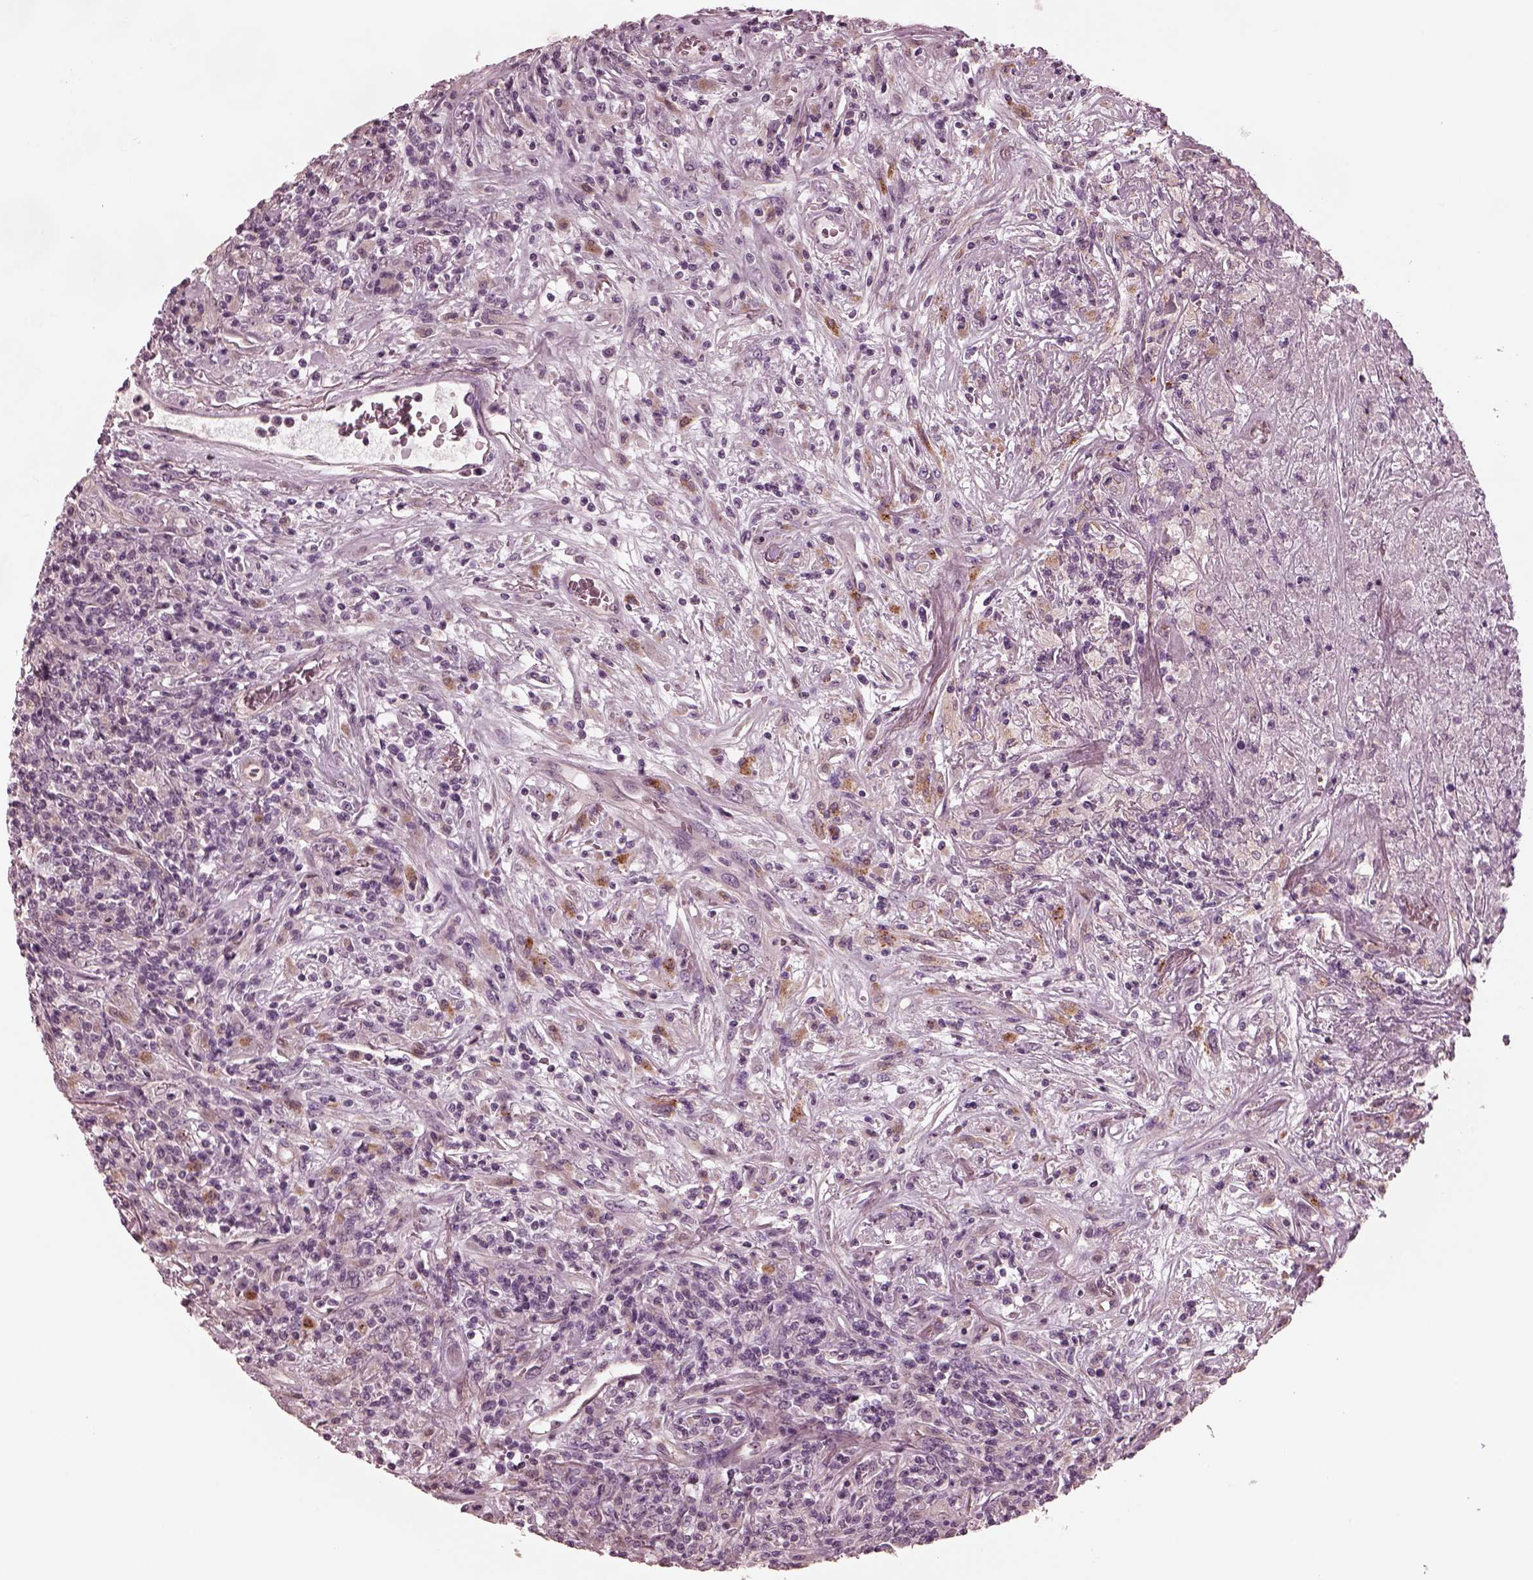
{"staining": {"intensity": "negative", "quantity": "none", "location": "none"}, "tissue": "lymphoma", "cell_type": "Tumor cells", "image_type": "cancer", "snomed": [{"axis": "morphology", "description": "Malignant lymphoma, non-Hodgkin's type, High grade"}, {"axis": "topography", "description": "Lung"}], "caption": "Malignant lymphoma, non-Hodgkin's type (high-grade) stained for a protein using immunohistochemistry demonstrates no staining tumor cells.", "gene": "KIF6", "patient": {"sex": "male", "age": 79}}